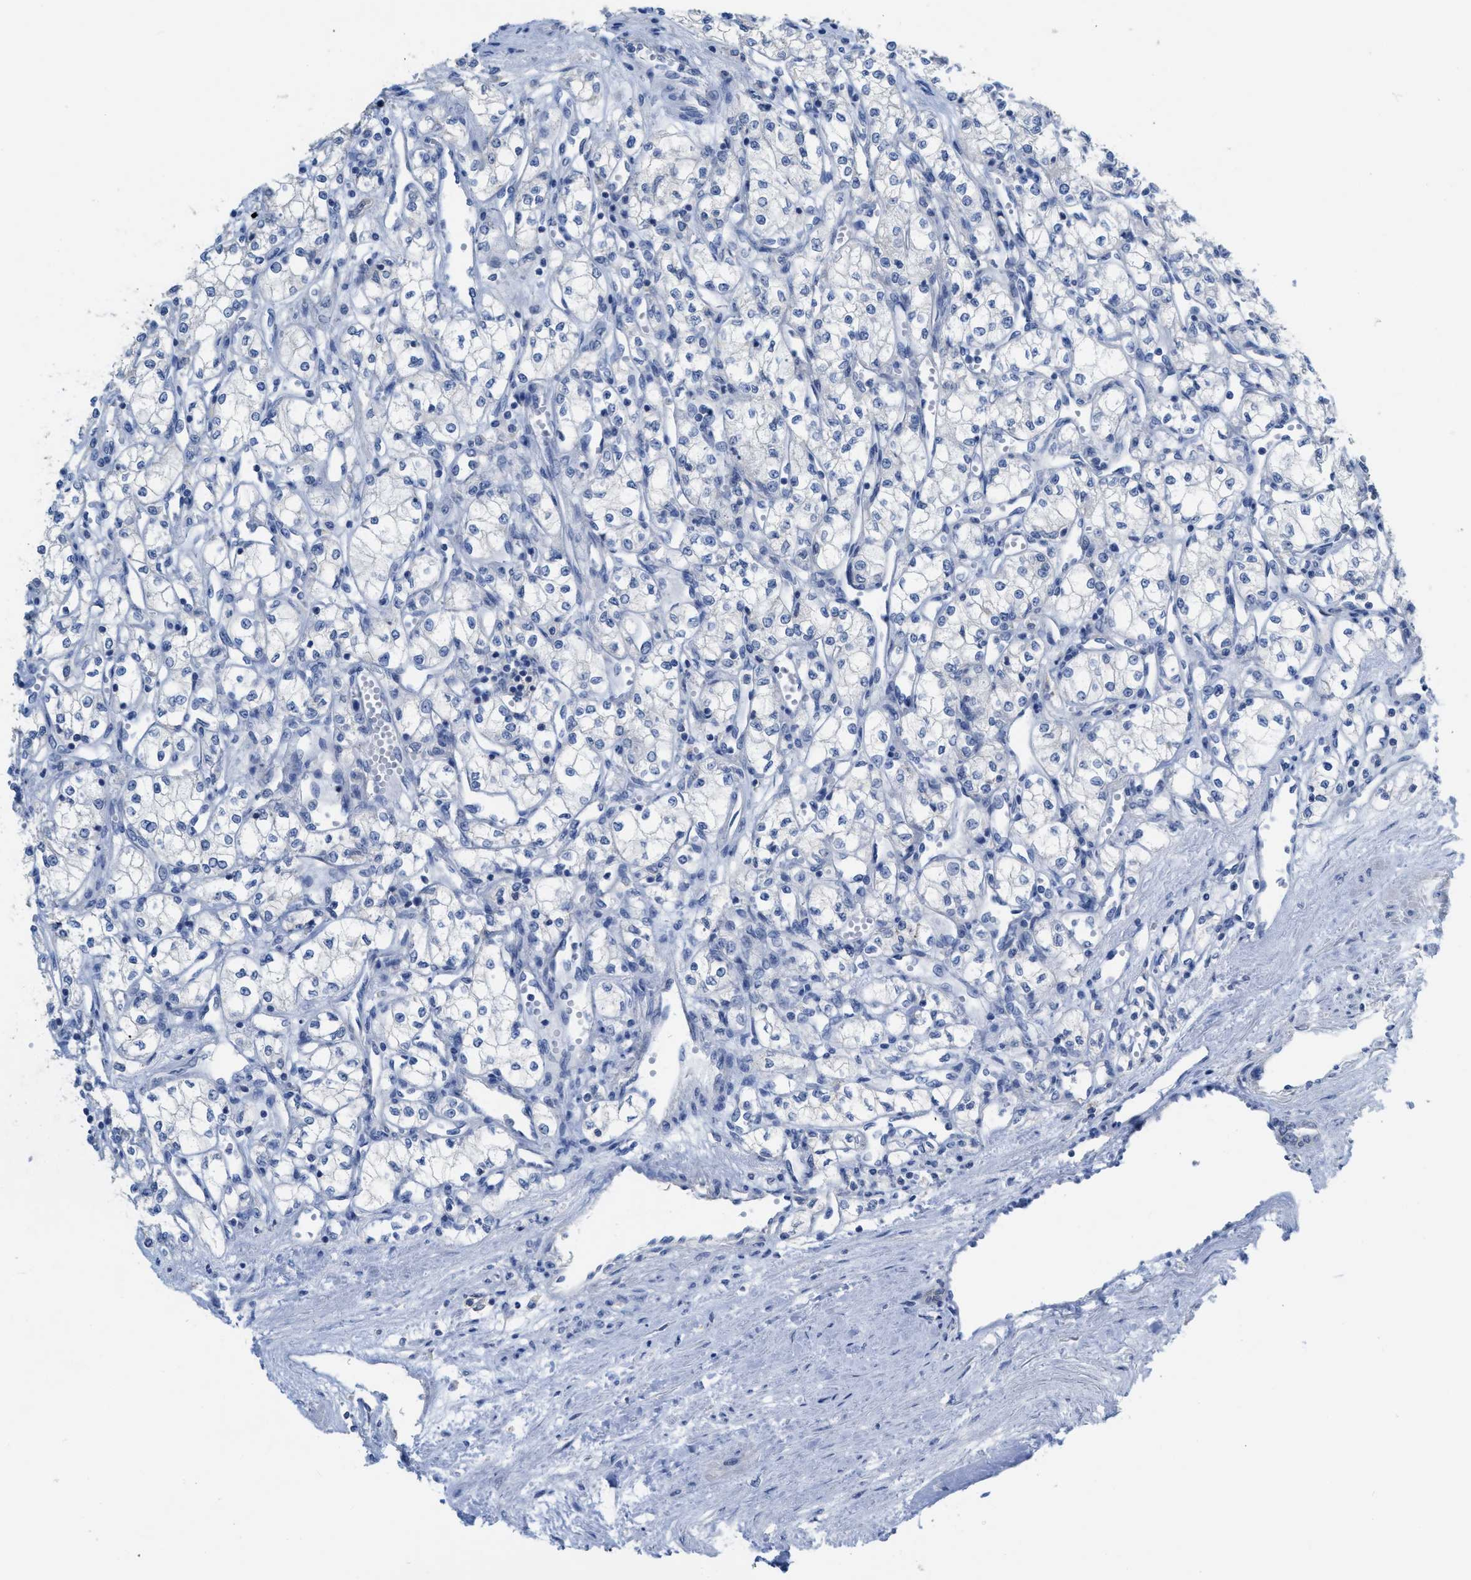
{"staining": {"intensity": "negative", "quantity": "none", "location": "none"}, "tissue": "renal cancer", "cell_type": "Tumor cells", "image_type": "cancer", "snomed": [{"axis": "morphology", "description": "Adenocarcinoma, NOS"}, {"axis": "topography", "description": "Kidney"}], "caption": "Immunohistochemistry of renal cancer reveals no positivity in tumor cells.", "gene": "CNNM4", "patient": {"sex": "male", "age": 59}}